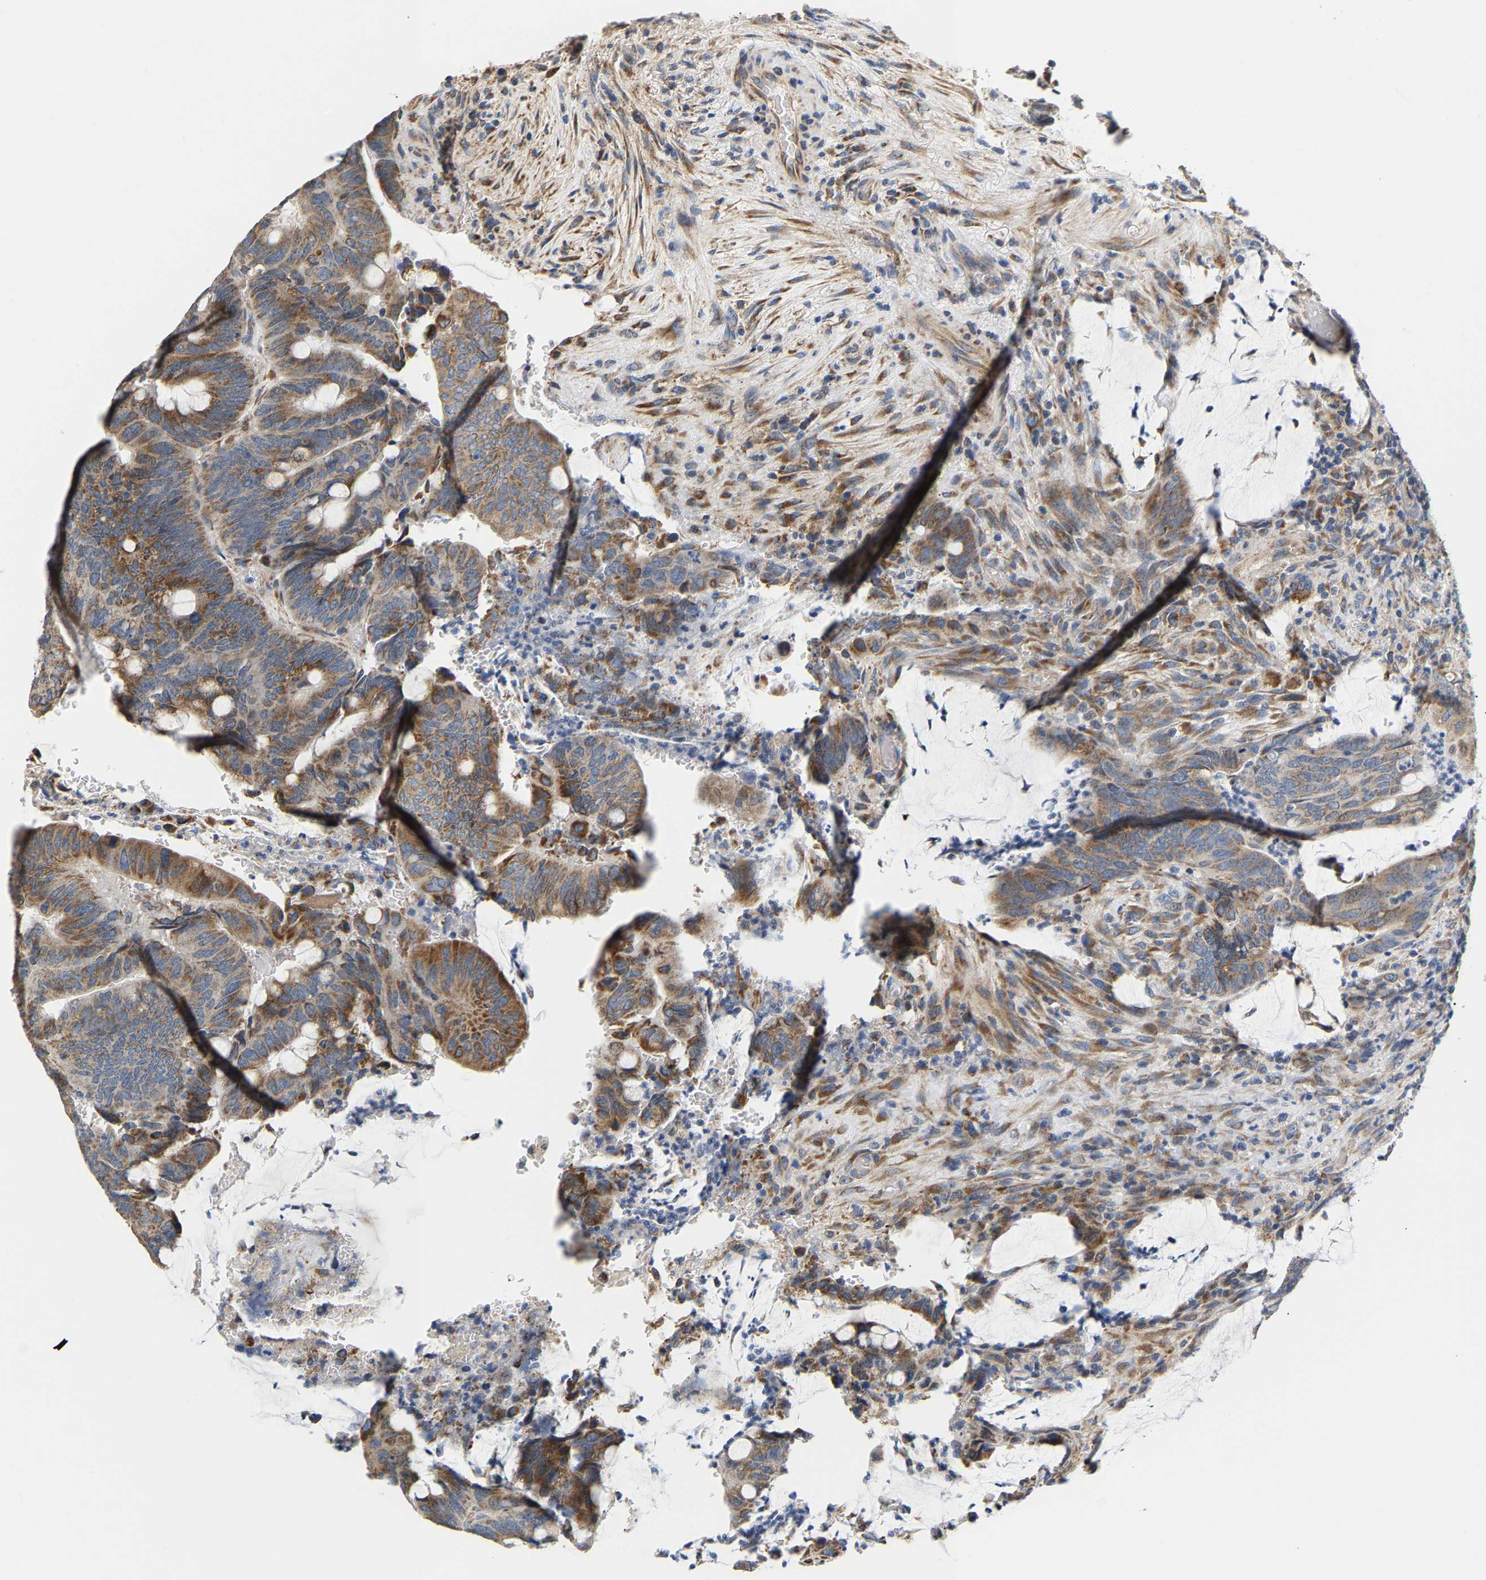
{"staining": {"intensity": "moderate", "quantity": ">75%", "location": "cytoplasmic/membranous"}, "tissue": "colorectal cancer", "cell_type": "Tumor cells", "image_type": "cancer", "snomed": [{"axis": "morphology", "description": "Normal tissue, NOS"}, {"axis": "morphology", "description": "Adenocarcinoma, NOS"}, {"axis": "topography", "description": "Rectum"}, {"axis": "topography", "description": "Peripheral nerve tissue"}], "caption": "Protein expression analysis of human colorectal adenocarcinoma reveals moderate cytoplasmic/membranous positivity in about >75% of tumor cells. (brown staining indicates protein expression, while blue staining denotes nuclei).", "gene": "TMEM168", "patient": {"sex": "male", "age": 92}}